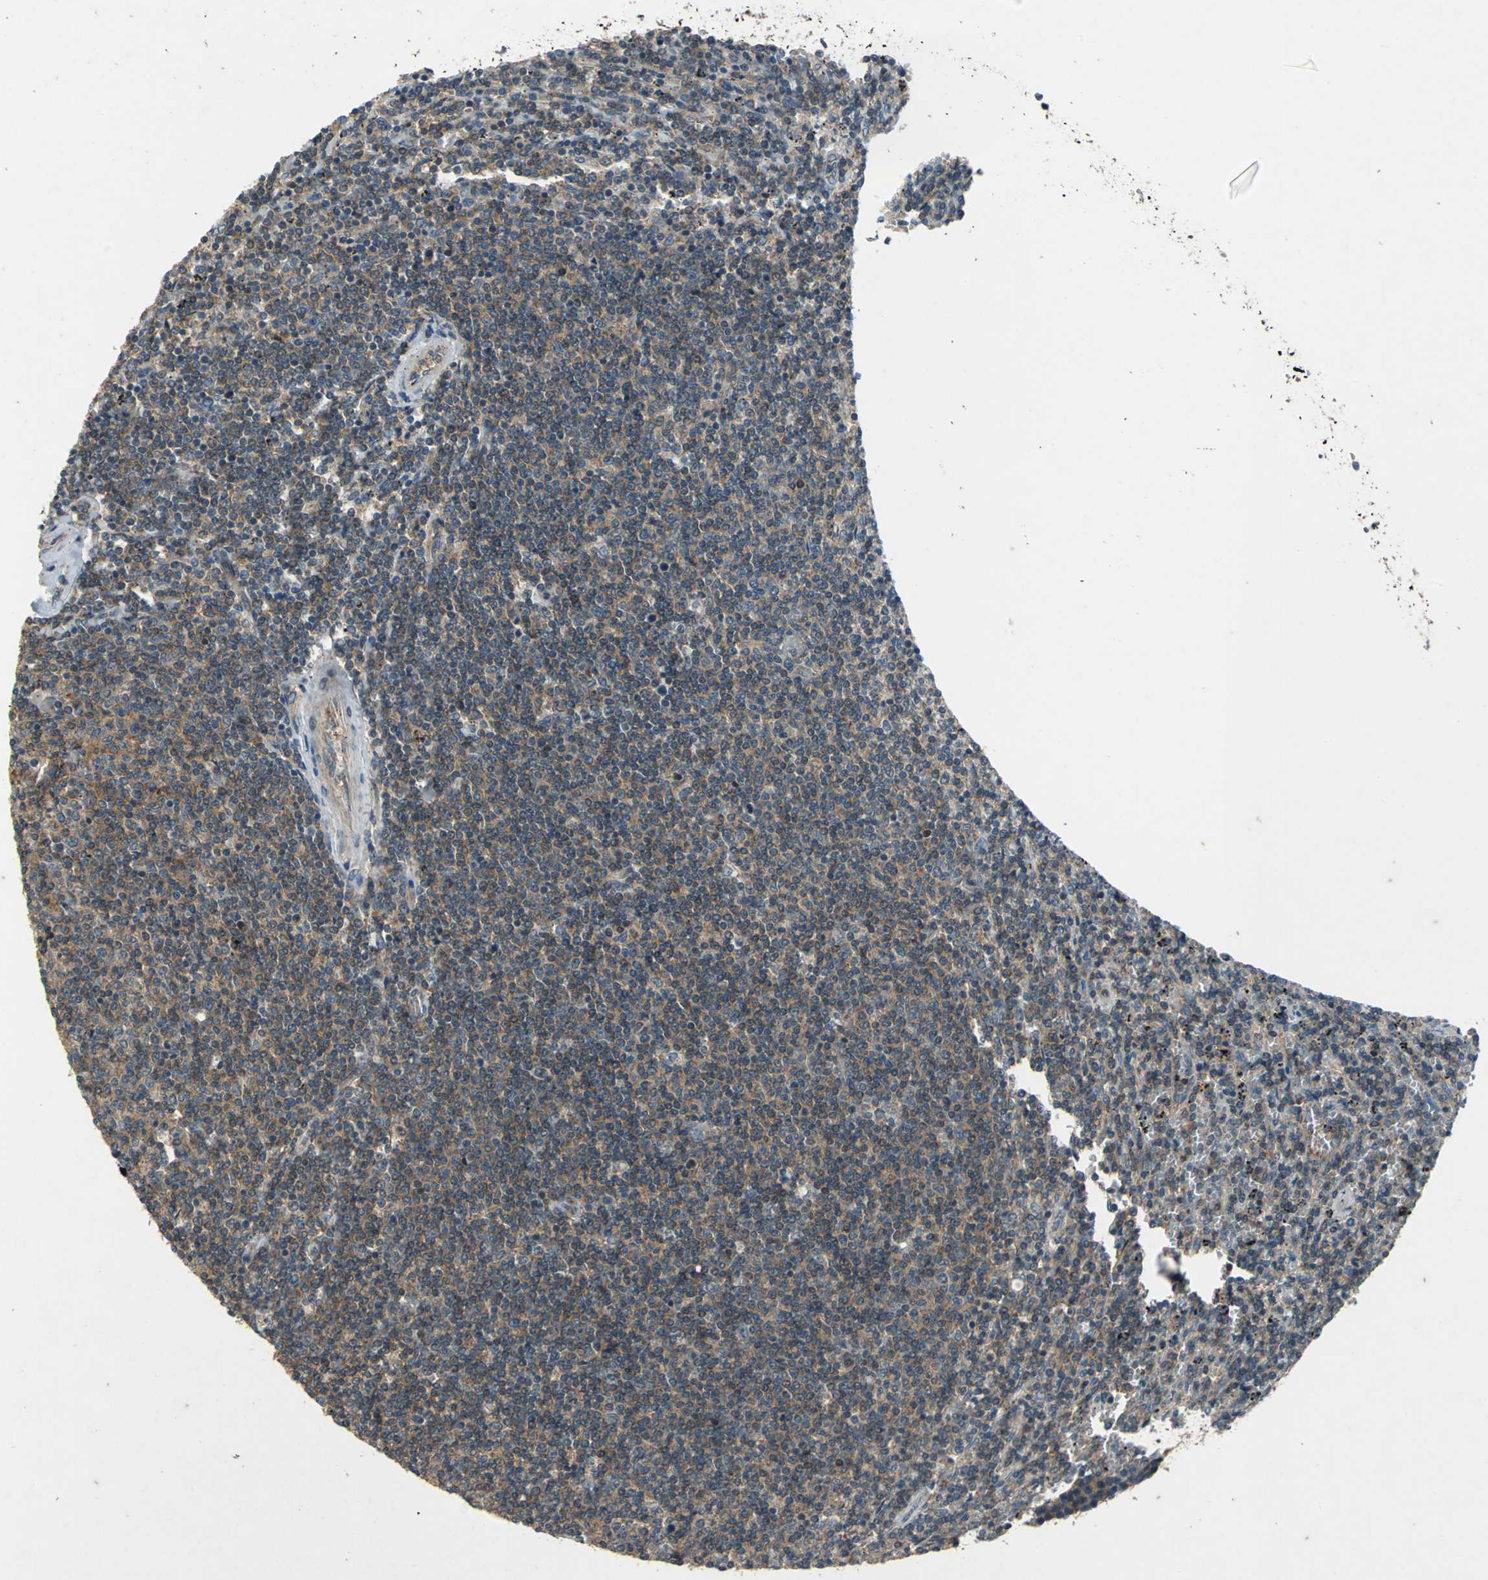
{"staining": {"intensity": "moderate", "quantity": ">75%", "location": "cytoplasmic/membranous"}, "tissue": "lymphoma", "cell_type": "Tumor cells", "image_type": "cancer", "snomed": [{"axis": "morphology", "description": "Malignant lymphoma, non-Hodgkin's type, Low grade"}, {"axis": "topography", "description": "Spleen"}], "caption": "A photomicrograph of human low-grade malignant lymphoma, non-Hodgkin's type stained for a protein exhibits moderate cytoplasmic/membranous brown staining in tumor cells. Using DAB (brown) and hematoxylin (blue) stains, captured at high magnification using brightfield microscopy.", "gene": "EMCN", "patient": {"sex": "female", "age": 50}}